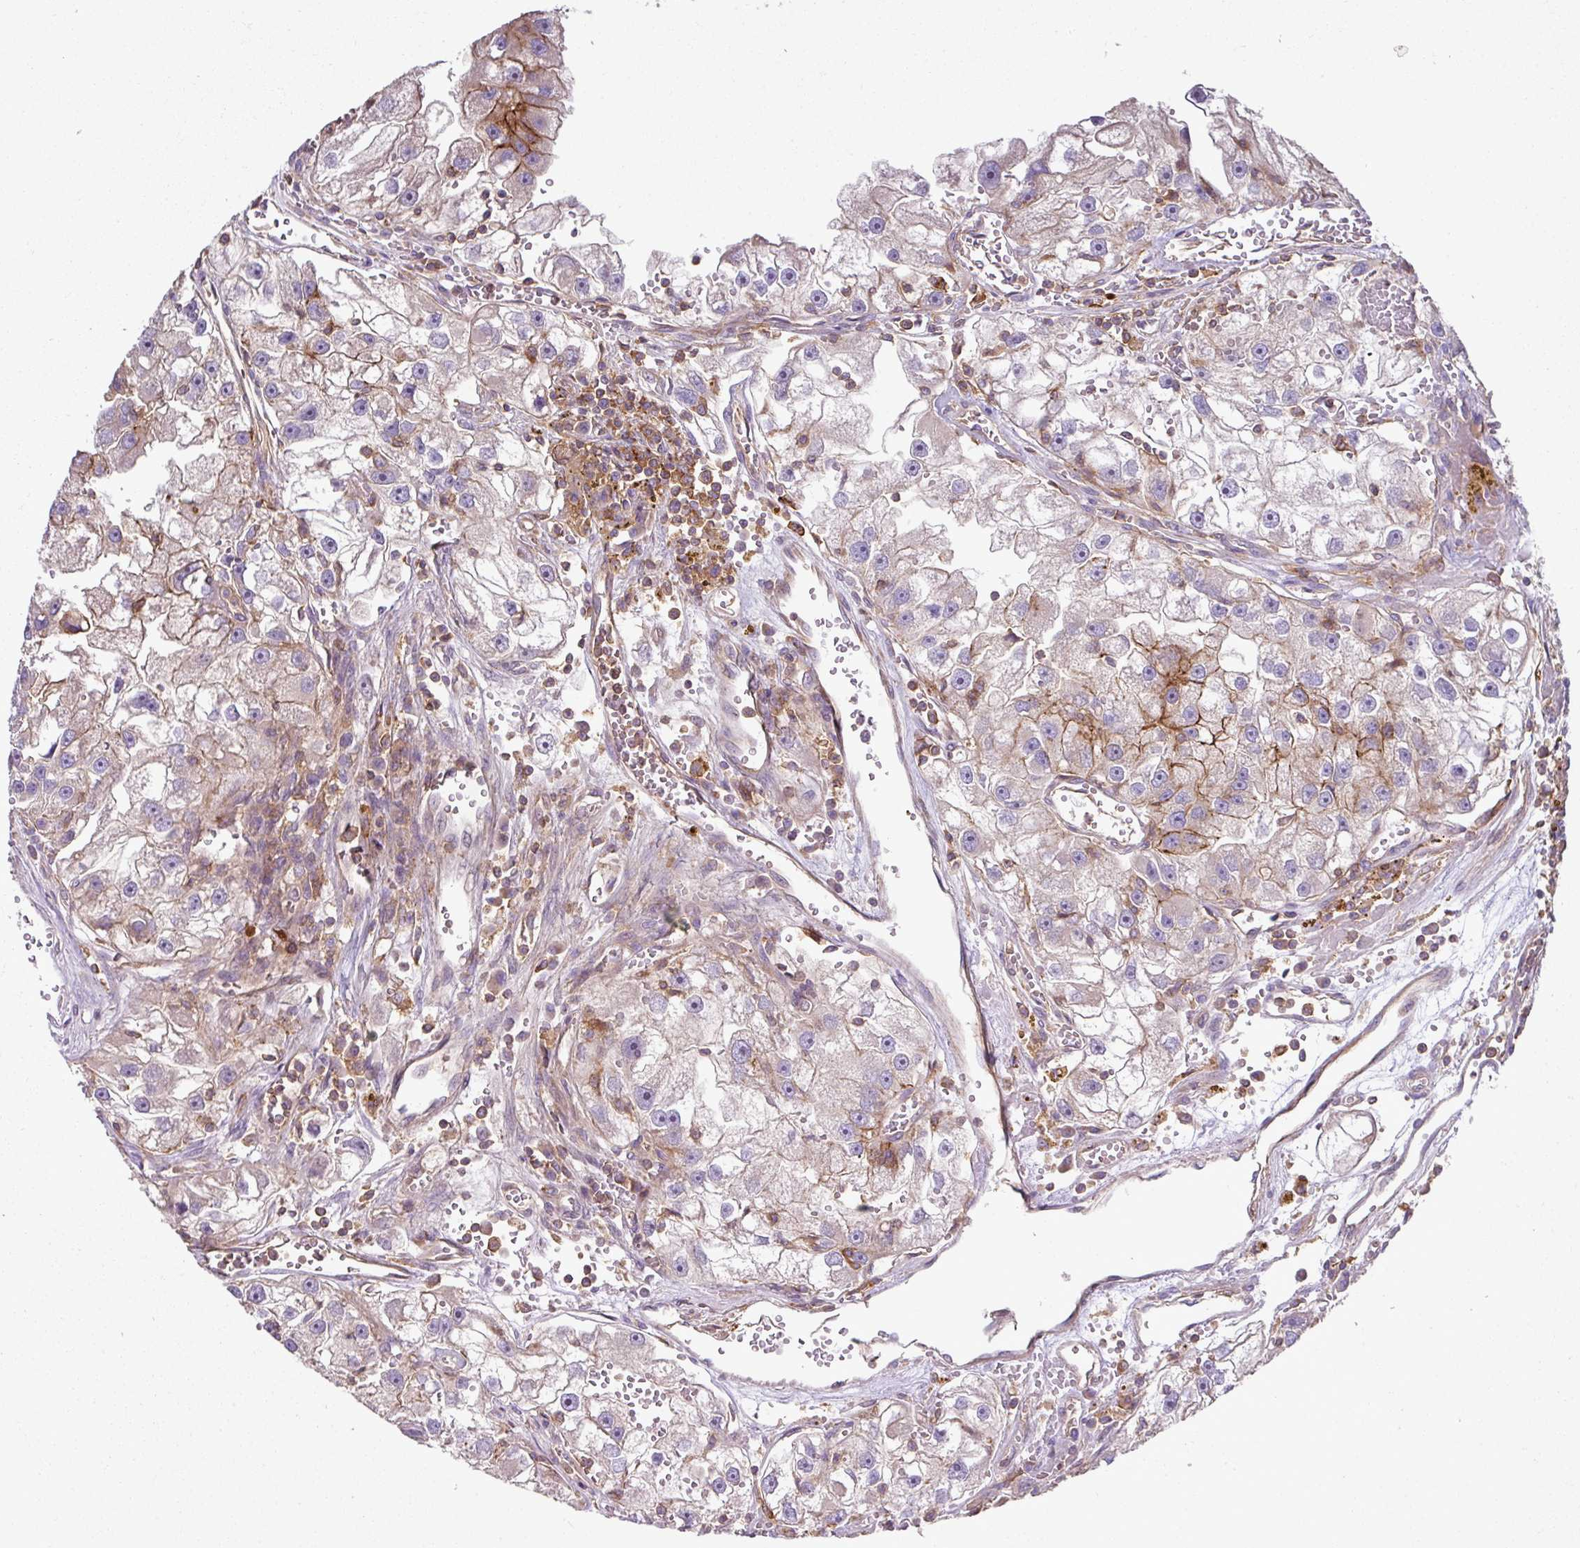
{"staining": {"intensity": "moderate", "quantity": "<25%", "location": "cytoplasmic/membranous"}, "tissue": "renal cancer", "cell_type": "Tumor cells", "image_type": "cancer", "snomed": [{"axis": "morphology", "description": "Adenocarcinoma, NOS"}, {"axis": "topography", "description": "Kidney"}], "caption": "Protein positivity by immunohistochemistry demonstrates moderate cytoplasmic/membranous staining in approximately <25% of tumor cells in renal adenocarcinoma.", "gene": "RIC1", "patient": {"sex": "male", "age": 63}}